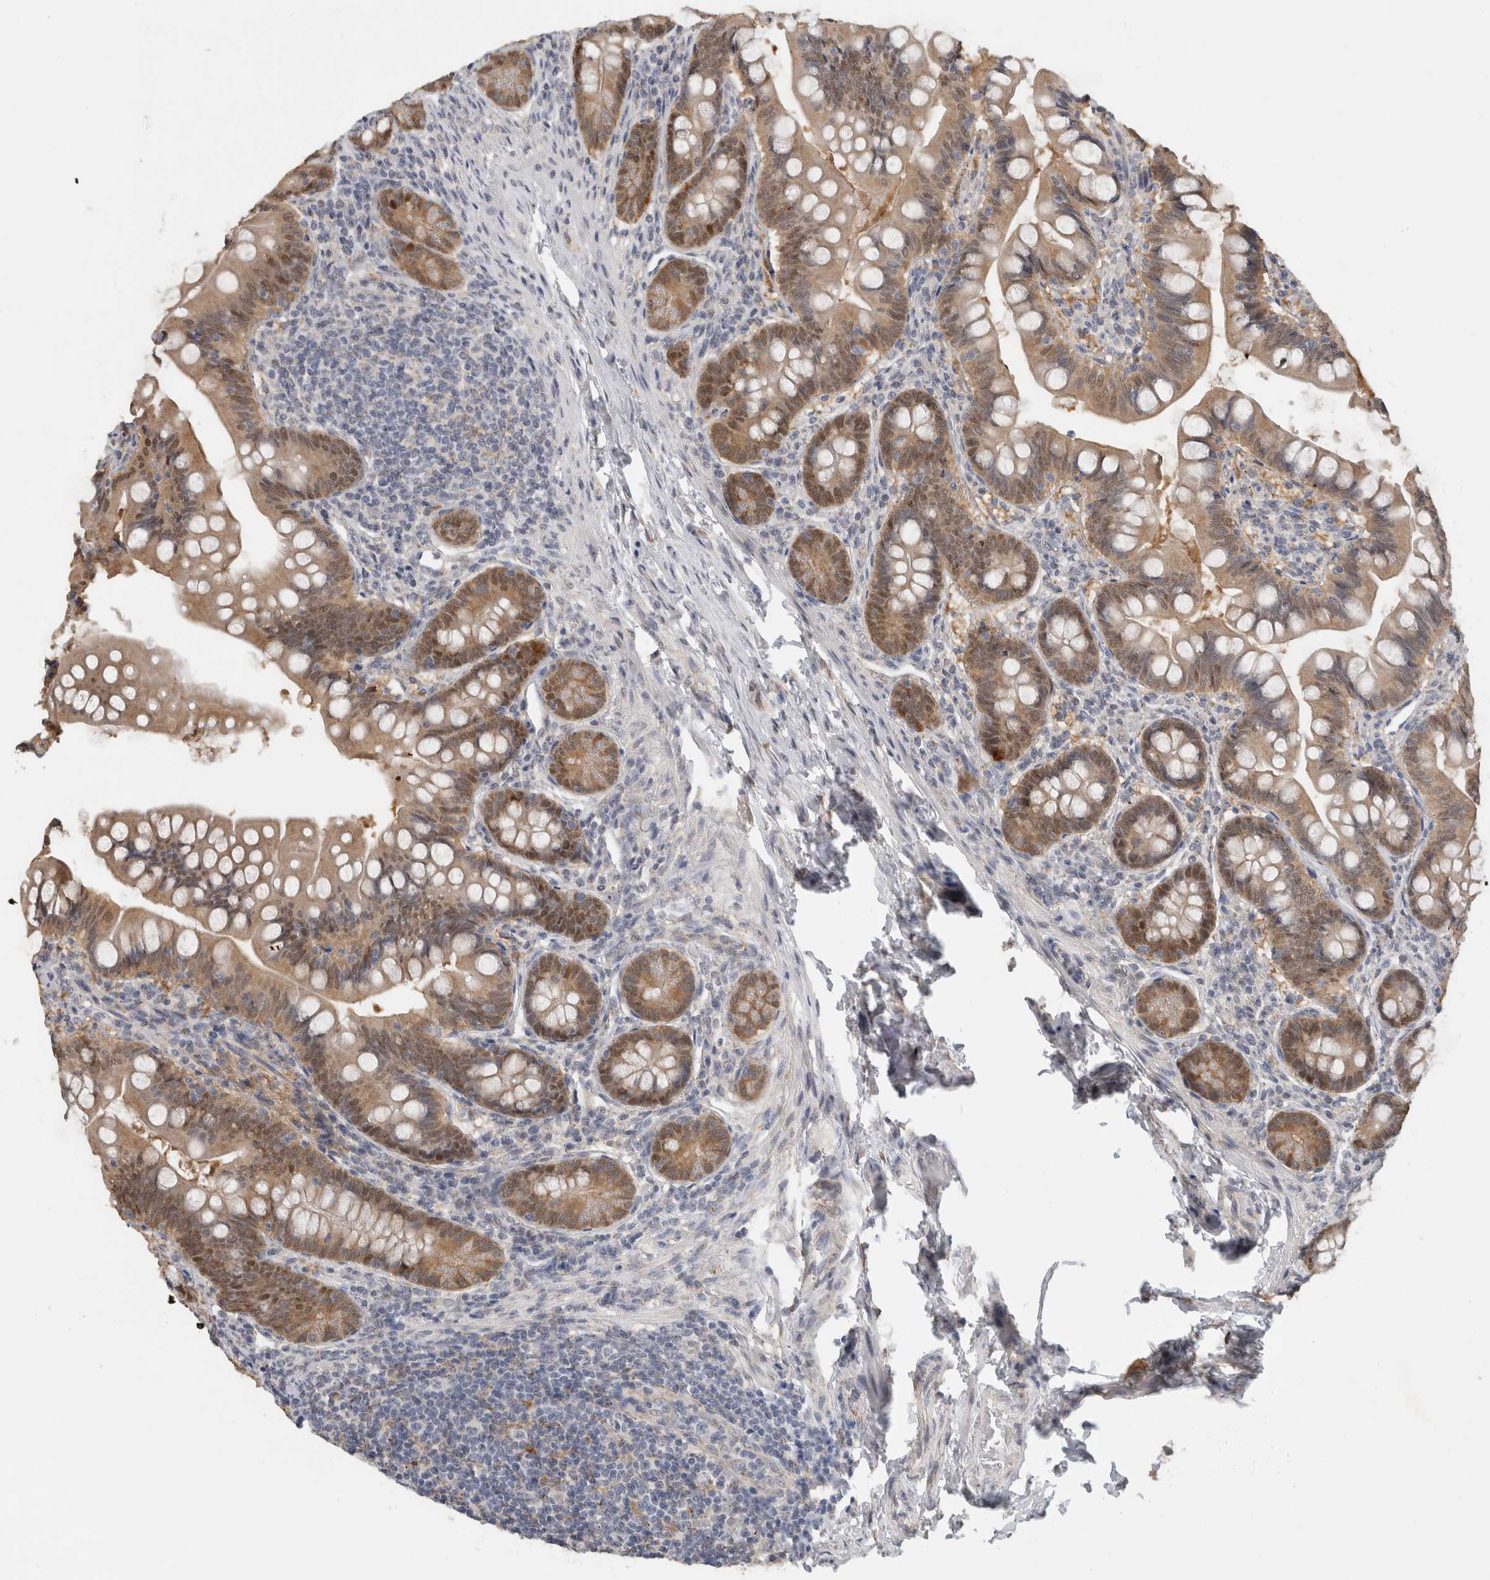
{"staining": {"intensity": "moderate", "quantity": ">75%", "location": "cytoplasmic/membranous,nuclear"}, "tissue": "small intestine", "cell_type": "Glandular cells", "image_type": "normal", "snomed": [{"axis": "morphology", "description": "Normal tissue, NOS"}, {"axis": "topography", "description": "Small intestine"}], "caption": "Glandular cells show moderate cytoplasmic/membranous,nuclear positivity in about >75% of cells in unremarkable small intestine. (DAB (3,3'-diaminobenzidine) IHC with brightfield microscopy, high magnification).", "gene": "DYRK2", "patient": {"sex": "male", "age": 7}}